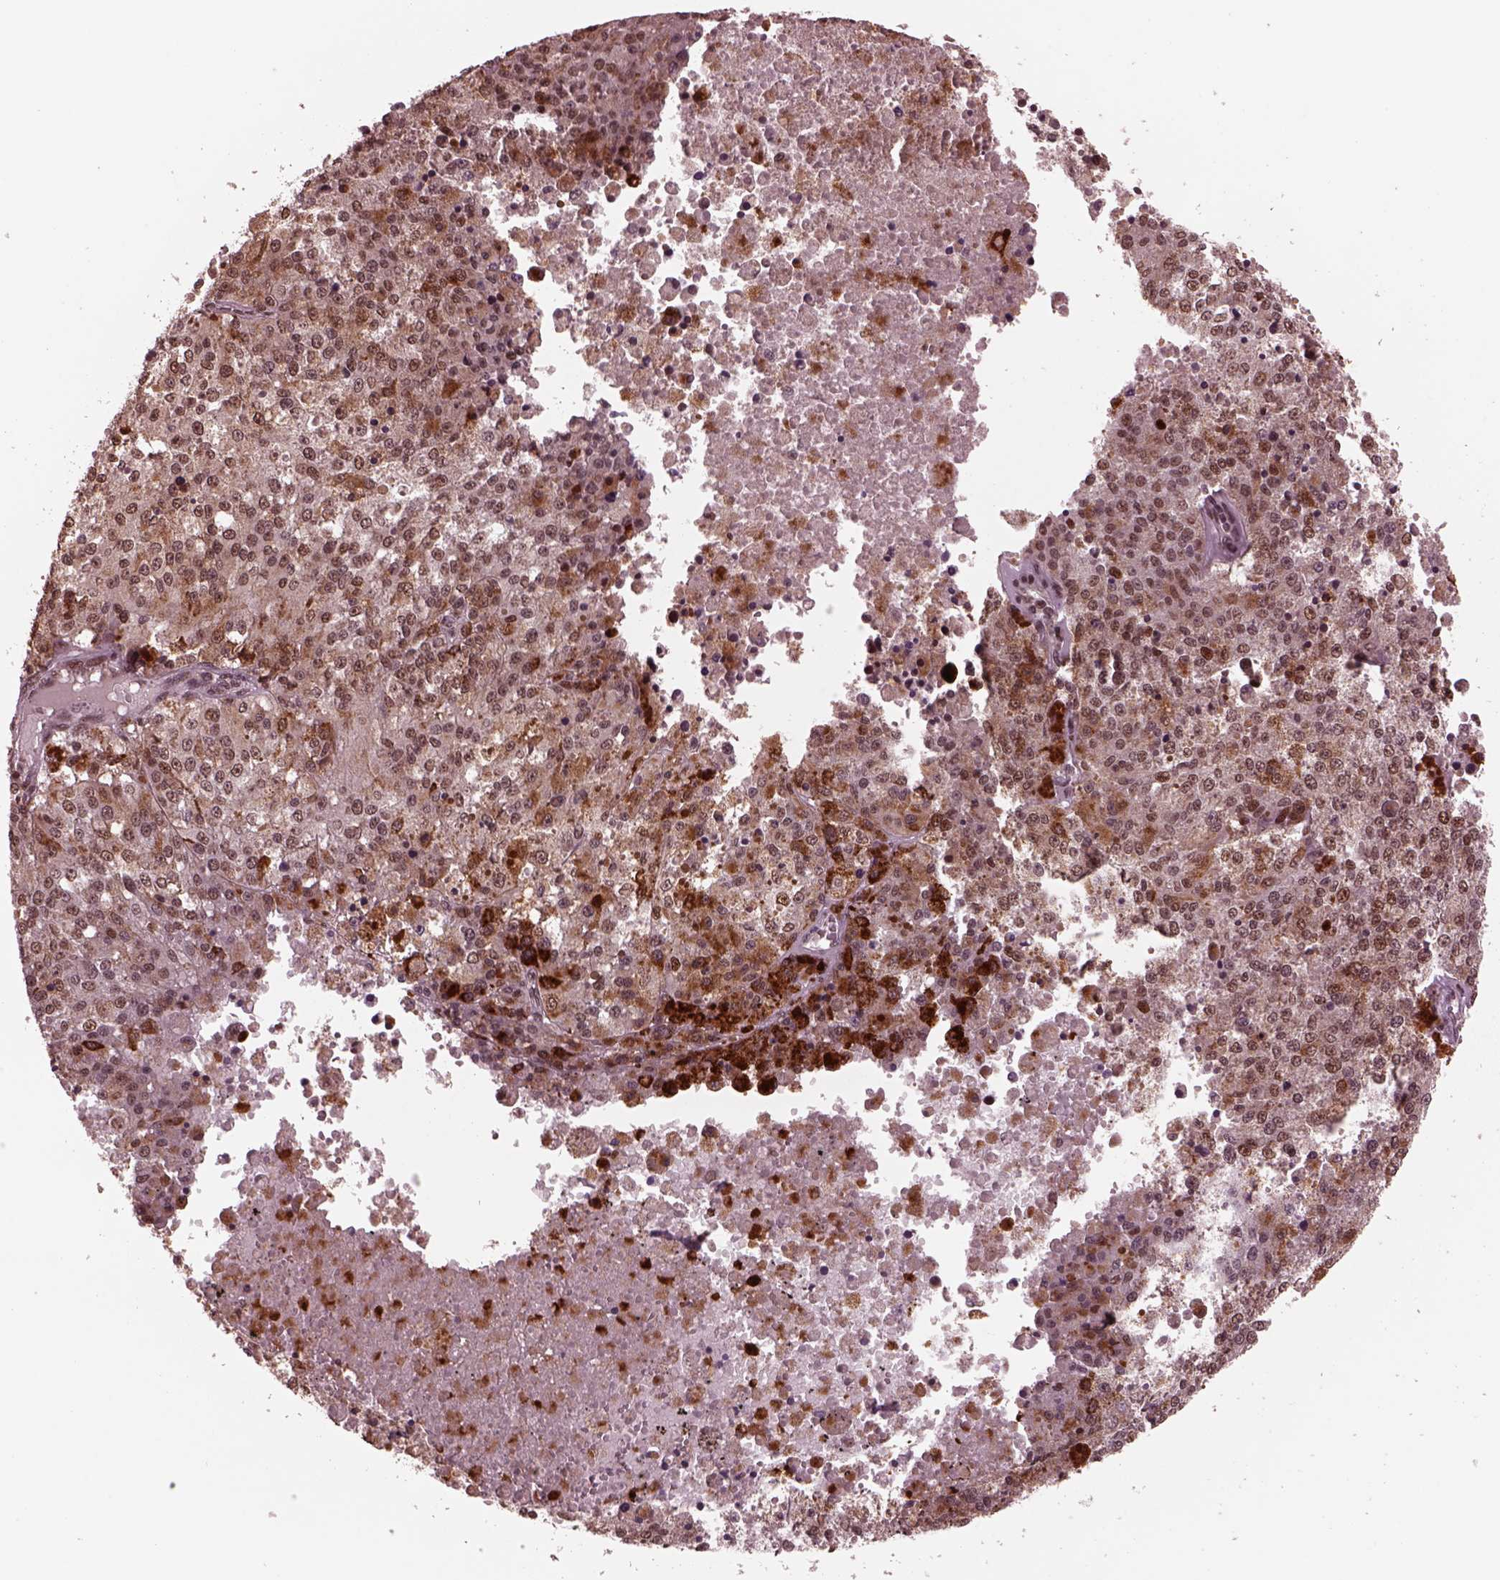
{"staining": {"intensity": "weak", "quantity": ">75%", "location": "nuclear"}, "tissue": "melanoma", "cell_type": "Tumor cells", "image_type": "cancer", "snomed": [{"axis": "morphology", "description": "Malignant melanoma, Metastatic site"}, {"axis": "topography", "description": "Lymph node"}], "caption": "Brown immunohistochemical staining in melanoma reveals weak nuclear expression in approximately >75% of tumor cells. The staining is performed using DAB brown chromogen to label protein expression. The nuclei are counter-stained blue using hematoxylin.", "gene": "NAP1L5", "patient": {"sex": "female", "age": 64}}